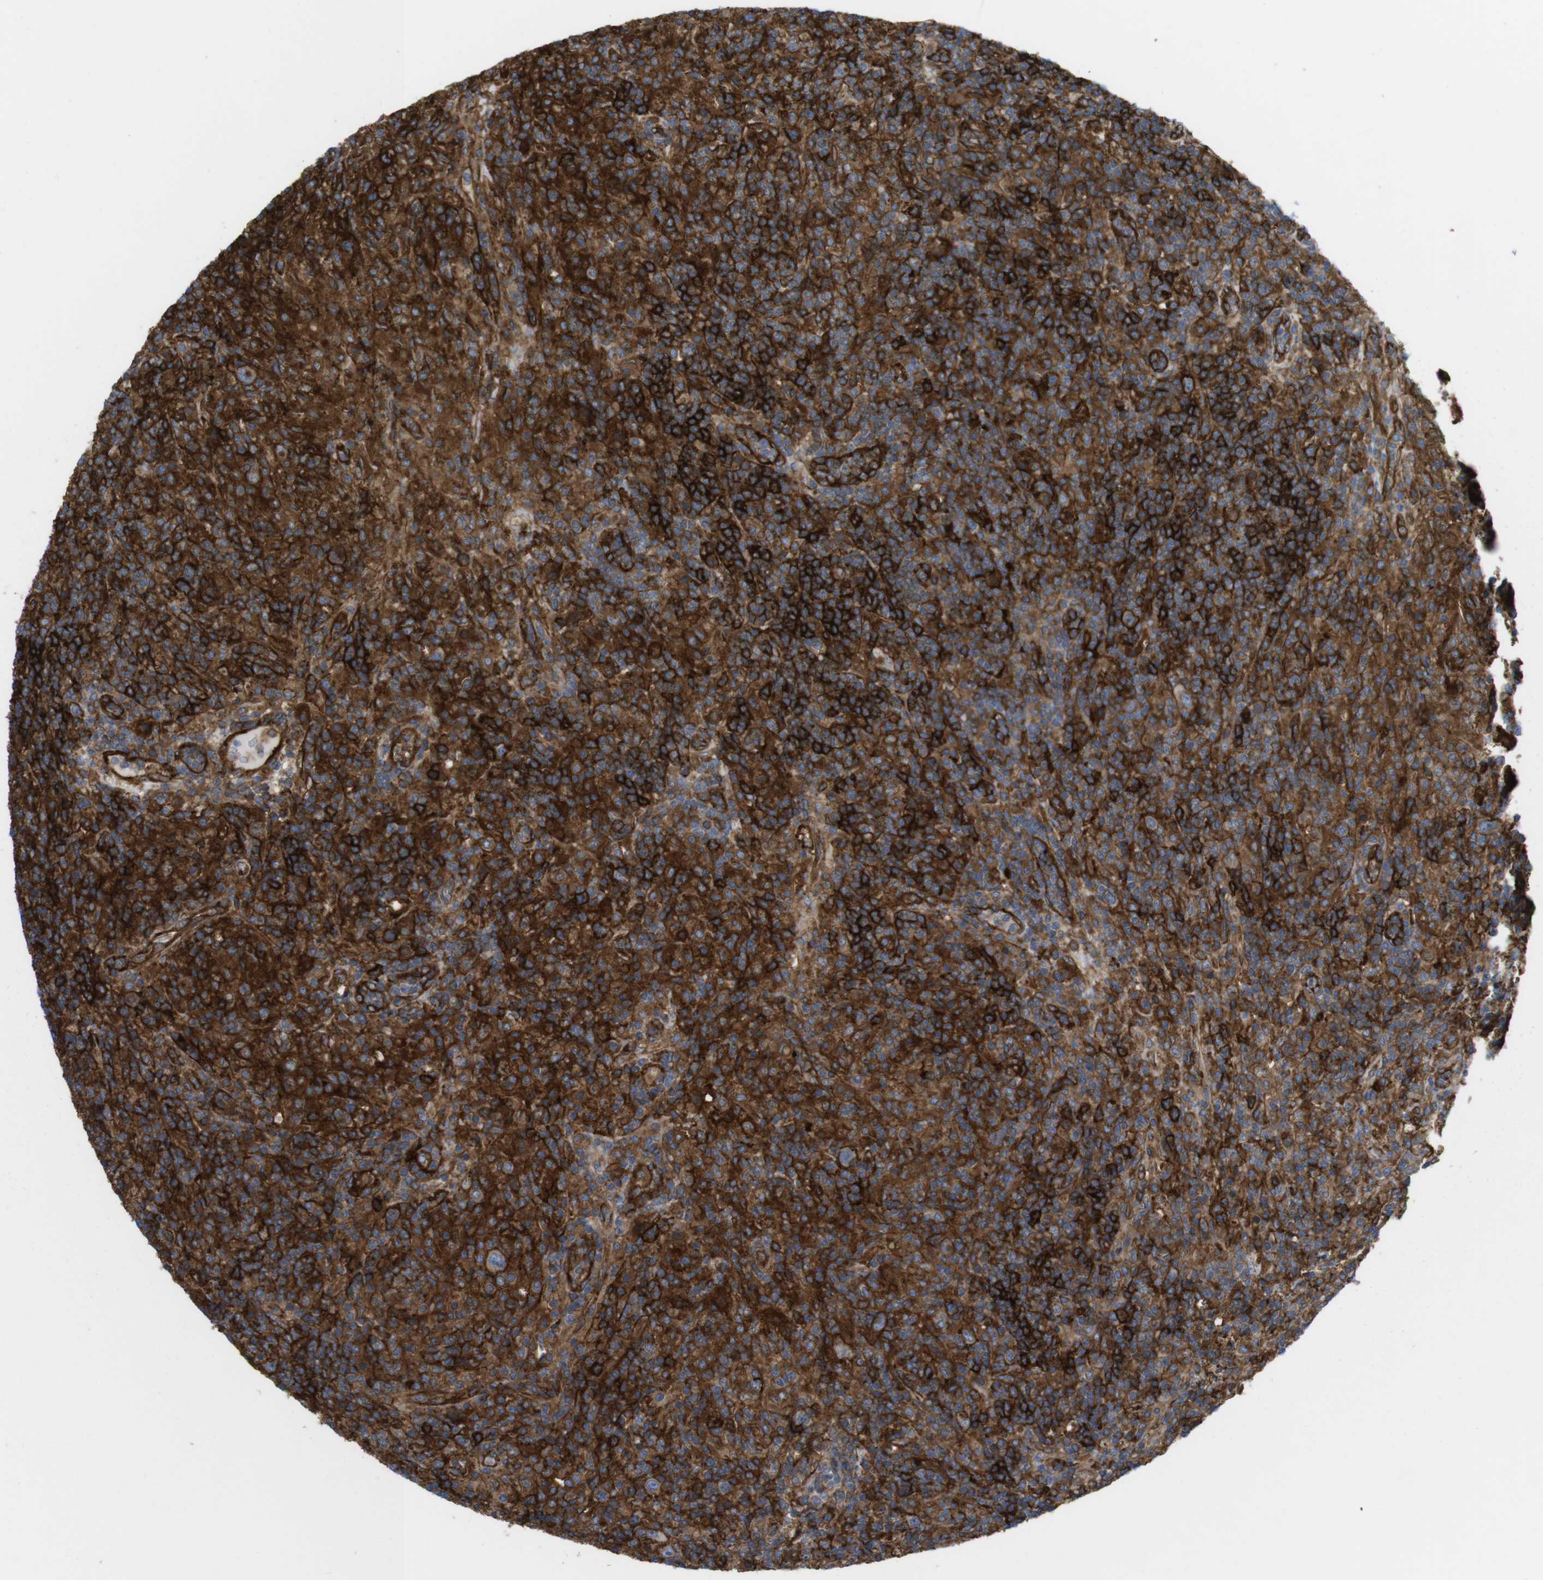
{"staining": {"intensity": "strong", "quantity": ">75%", "location": "cytoplasmic/membranous"}, "tissue": "lymphoma", "cell_type": "Tumor cells", "image_type": "cancer", "snomed": [{"axis": "morphology", "description": "Hodgkin's disease, NOS"}, {"axis": "topography", "description": "Lymph node"}], "caption": "The image reveals a brown stain indicating the presence of a protein in the cytoplasmic/membranous of tumor cells in lymphoma.", "gene": "CCR6", "patient": {"sex": "male", "age": 70}}